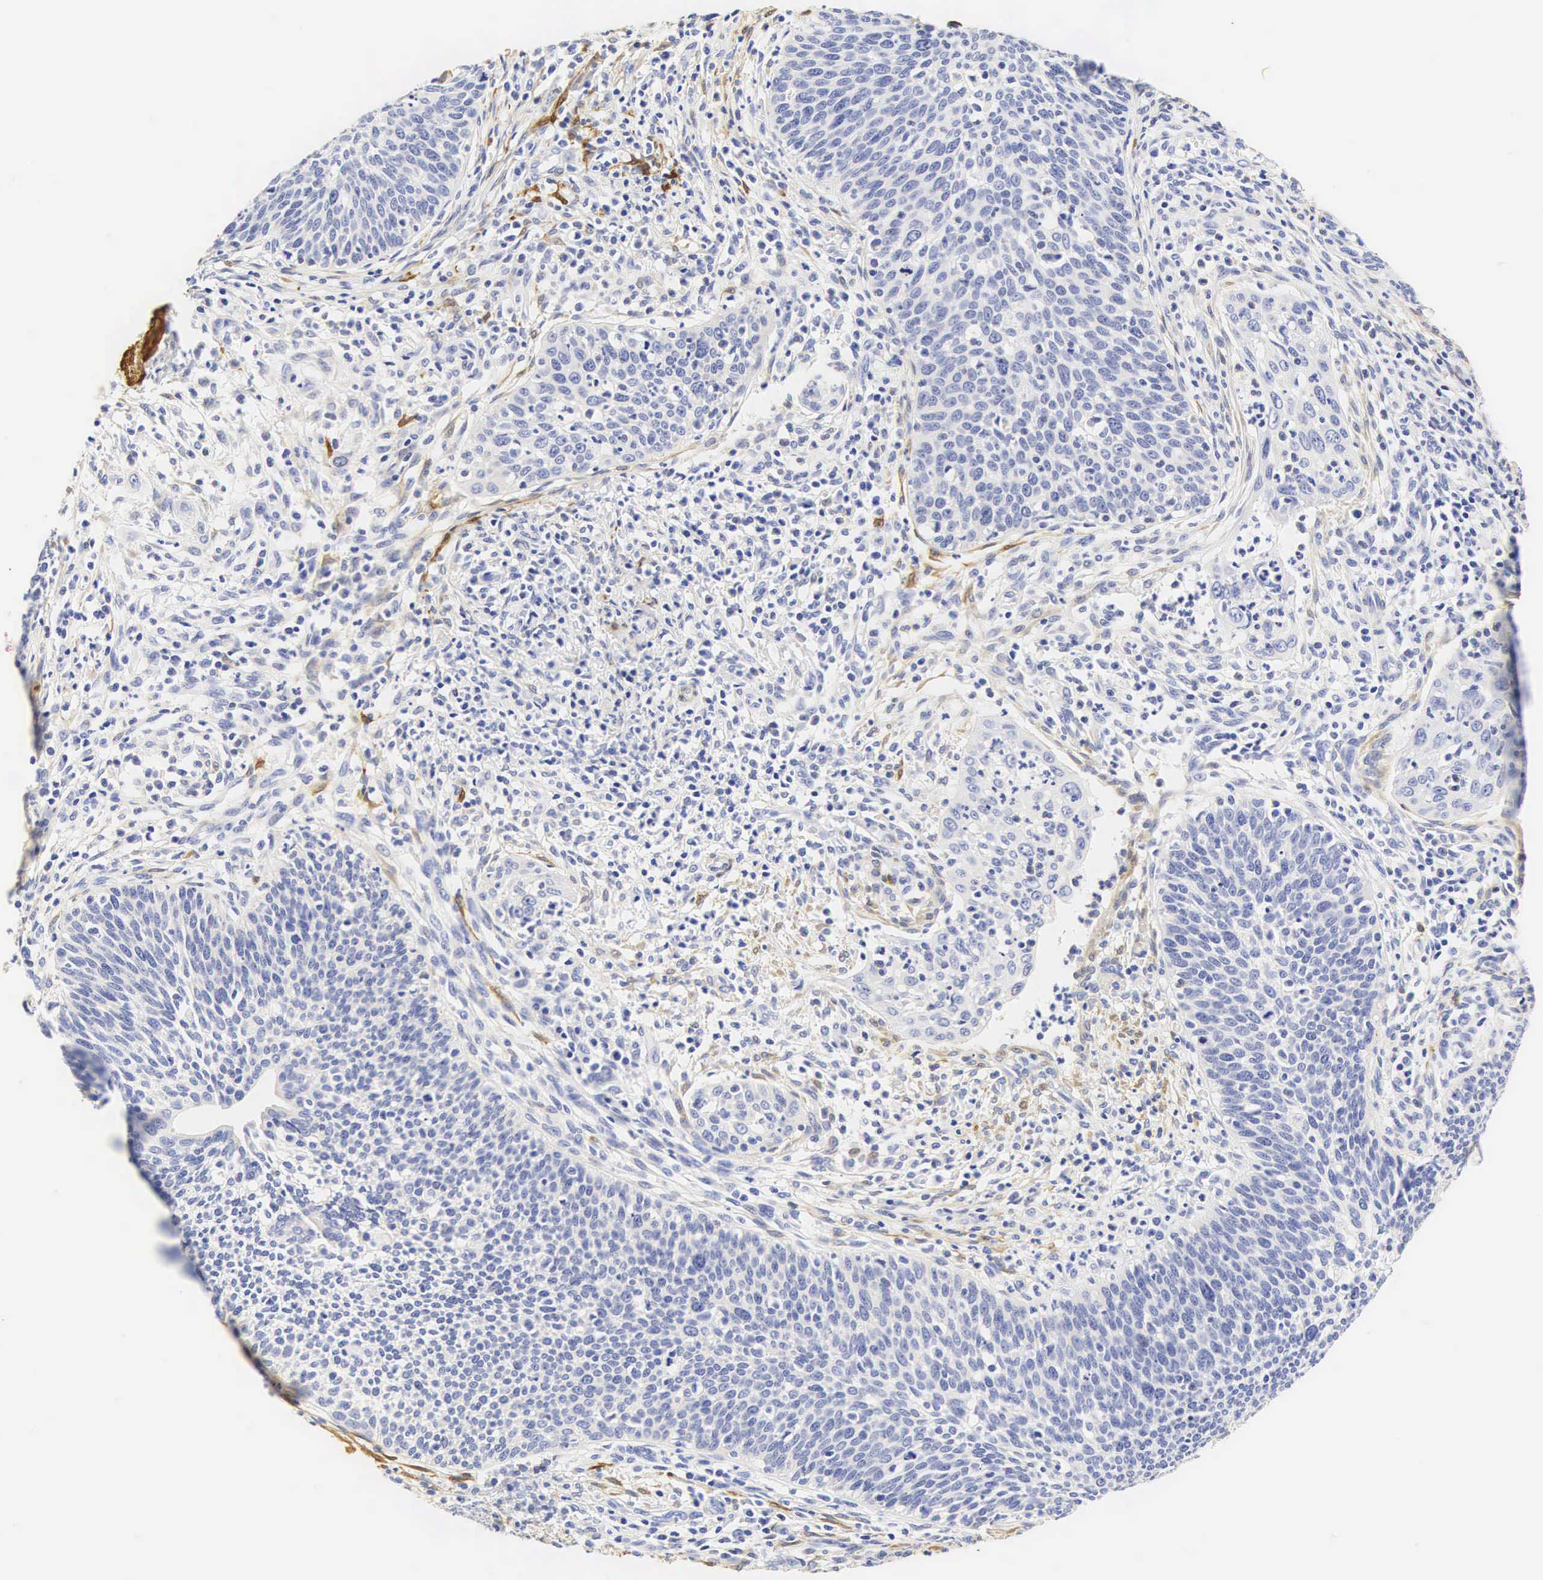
{"staining": {"intensity": "negative", "quantity": "none", "location": "none"}, "tissue": "cervical cancer", "cell_type": "Tumor cells", "image_type": "cancer", "snomed": [{"axis": "morphology", "description": "Squamous cell carcinoma, NOS"}, {"axis": "topography", "description": "Cervix"}], "caption": "A high-resolution micrograph shows IHC staining of cervical squamous cell carcinoma, which reveals no significant expression in tumor cells.", "gene": "CNN1", "patient": {"sex": "female", "age": 41}}